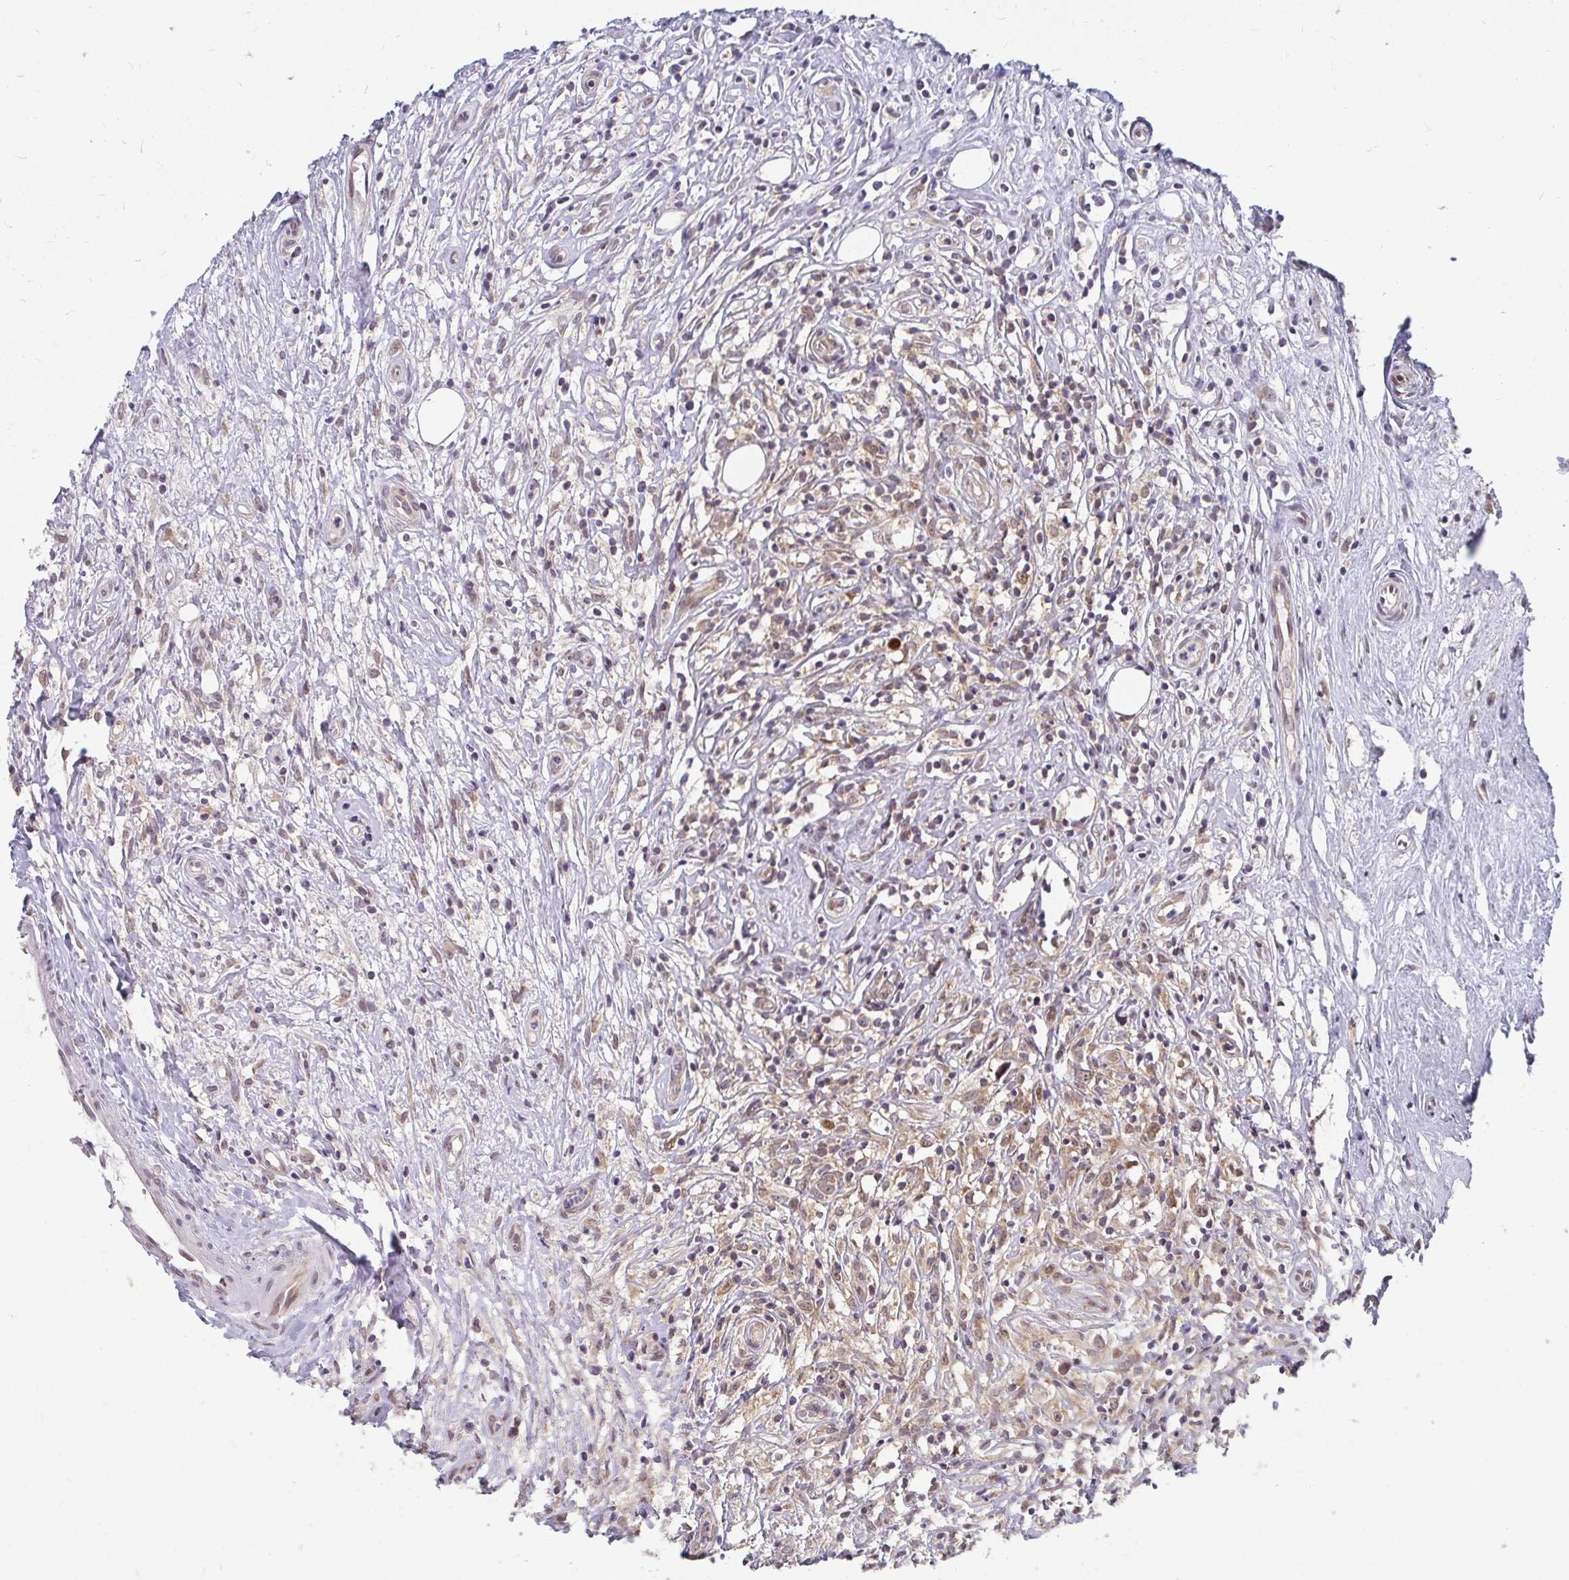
{"staining": {"intensity": "weak", "quantity": ">75%", "location": "nuclear"}, "tissue": "lymphoma", "cell_type": "Tumor cells", "image_type": "cancer", "snomed": [{"axis": "morphology", "description": "Hodgkin's disease, NOS"}, {"axis": "topography", "description": "No Tissue"}], "caption": "Lymphoma stained with DAB immunohistochemistry exhibits low levels of weak nuclear expression in about >75% of tumor cells.", "gene": "SYNCRIP", "patient": {"sex": "female", "age": 21}}